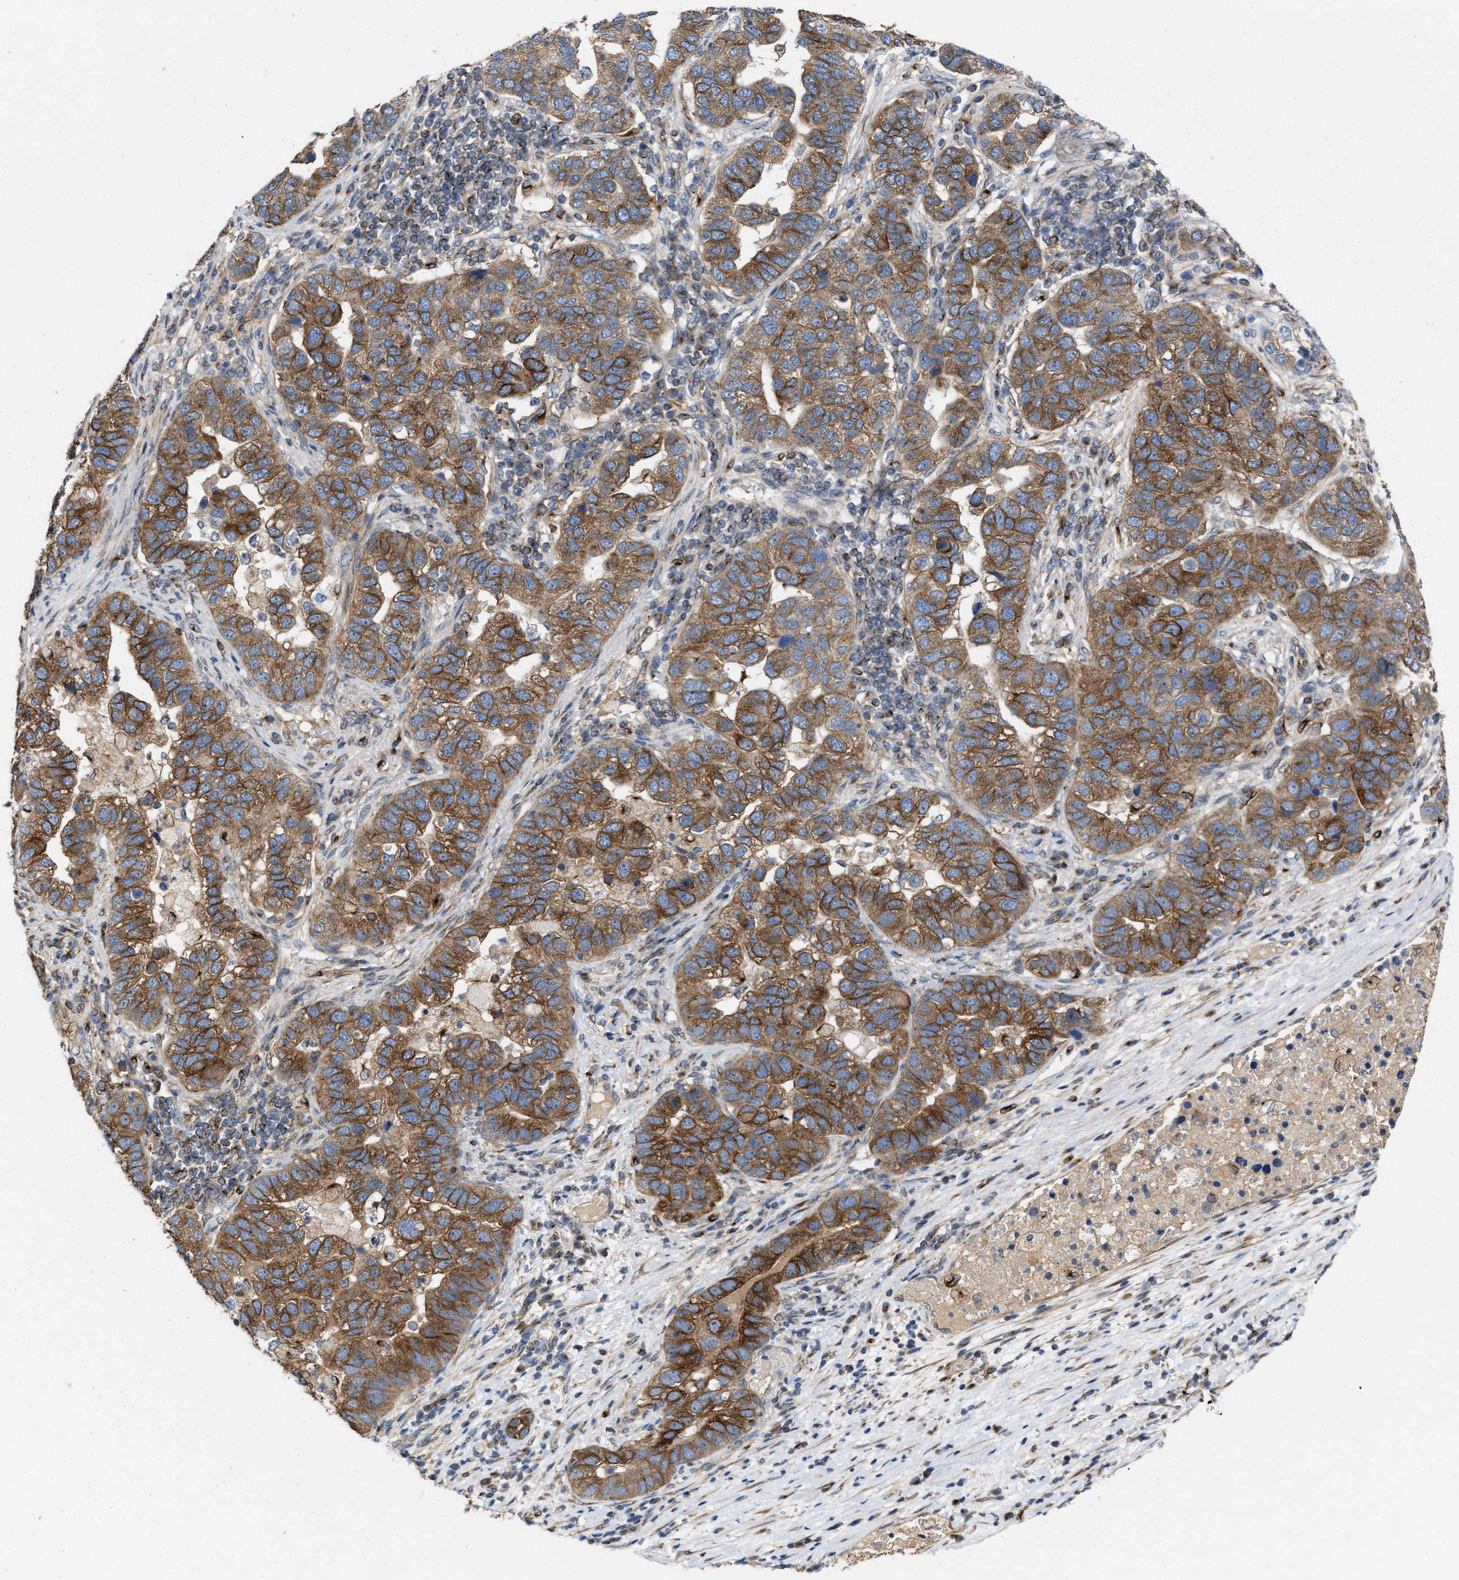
{"staining": {"intensity": "moderate", "quantity": ">75%", "location": "cytoplasmic/membranous"}, "tissue": "pancreatic cancer", "cell_type": "Tumor cells", "image_type": "cancer", "snomed": [{"axis": "morphology", "description": "Adenocarcinoma, NOS"}, {"axis": "topography", "description": "Pancreas"}], "caption": "Adenocarcinoma (pancreatic) tissue exhibits moderate cytoplasmic/membranous staining in approximately >75% of tumor cells", "gene": "BBLN", "patient": {"sex": "female", "age": 61}}